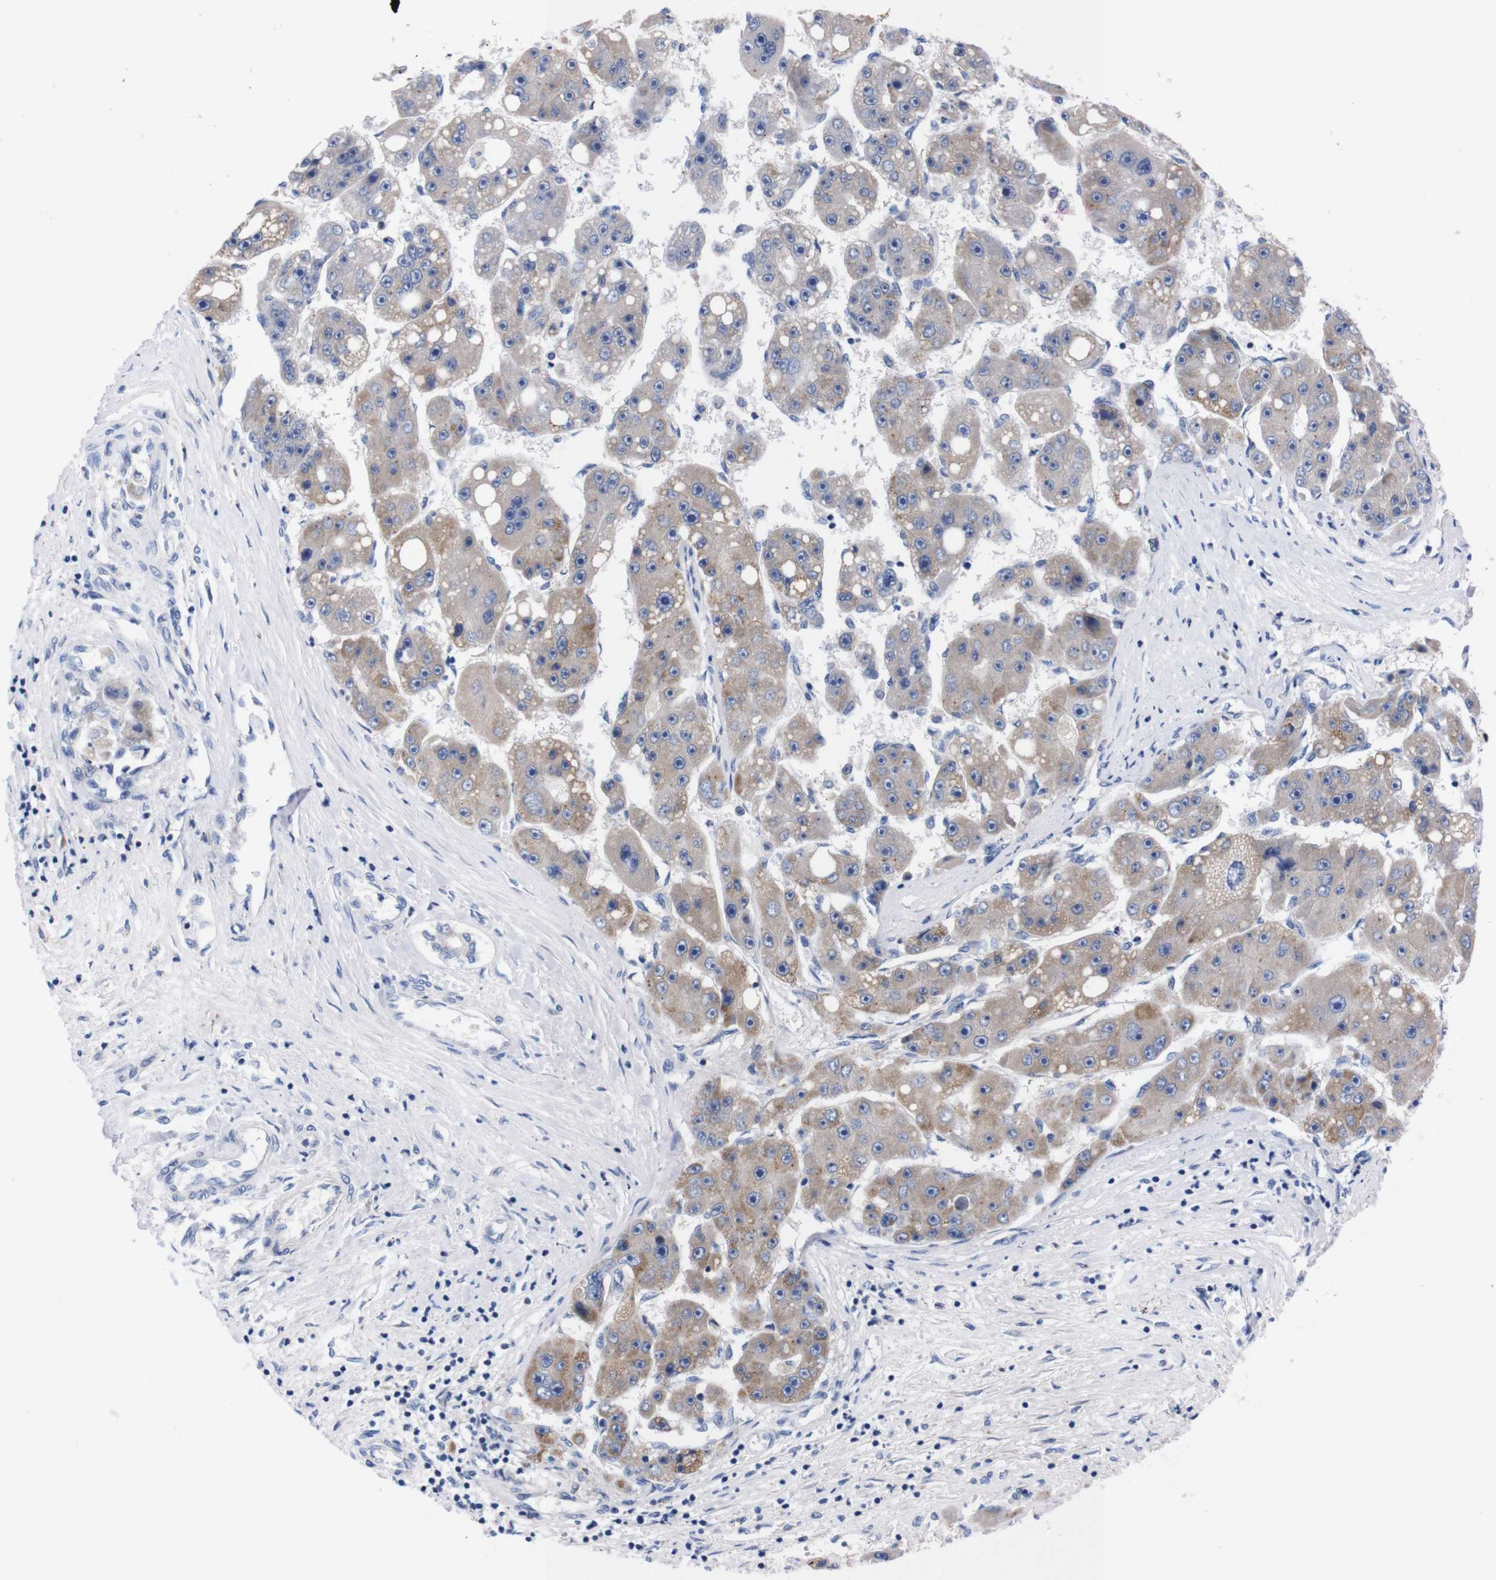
{"staining": {"intensity": "weak", "quantity": ">75%", "location": "cytoplasmic/membranous"}, "tissue": "liver cancer", "cell_type": "Tumor cells", "image_type": "cancer", "snomed": [{"axis": "morphology", "description": "Carcinoma, Hepatocellular, NOS"}, {"axis": "topography", "description": "Liver"}], "caption": "Hepatocellular carcinoma (liver) tissue exhibits weak cytoplasmic/membranous expression in about >75% of tumor cells", "gene": "FAM210A", "patient": {"sex": "female", "age": 61}}